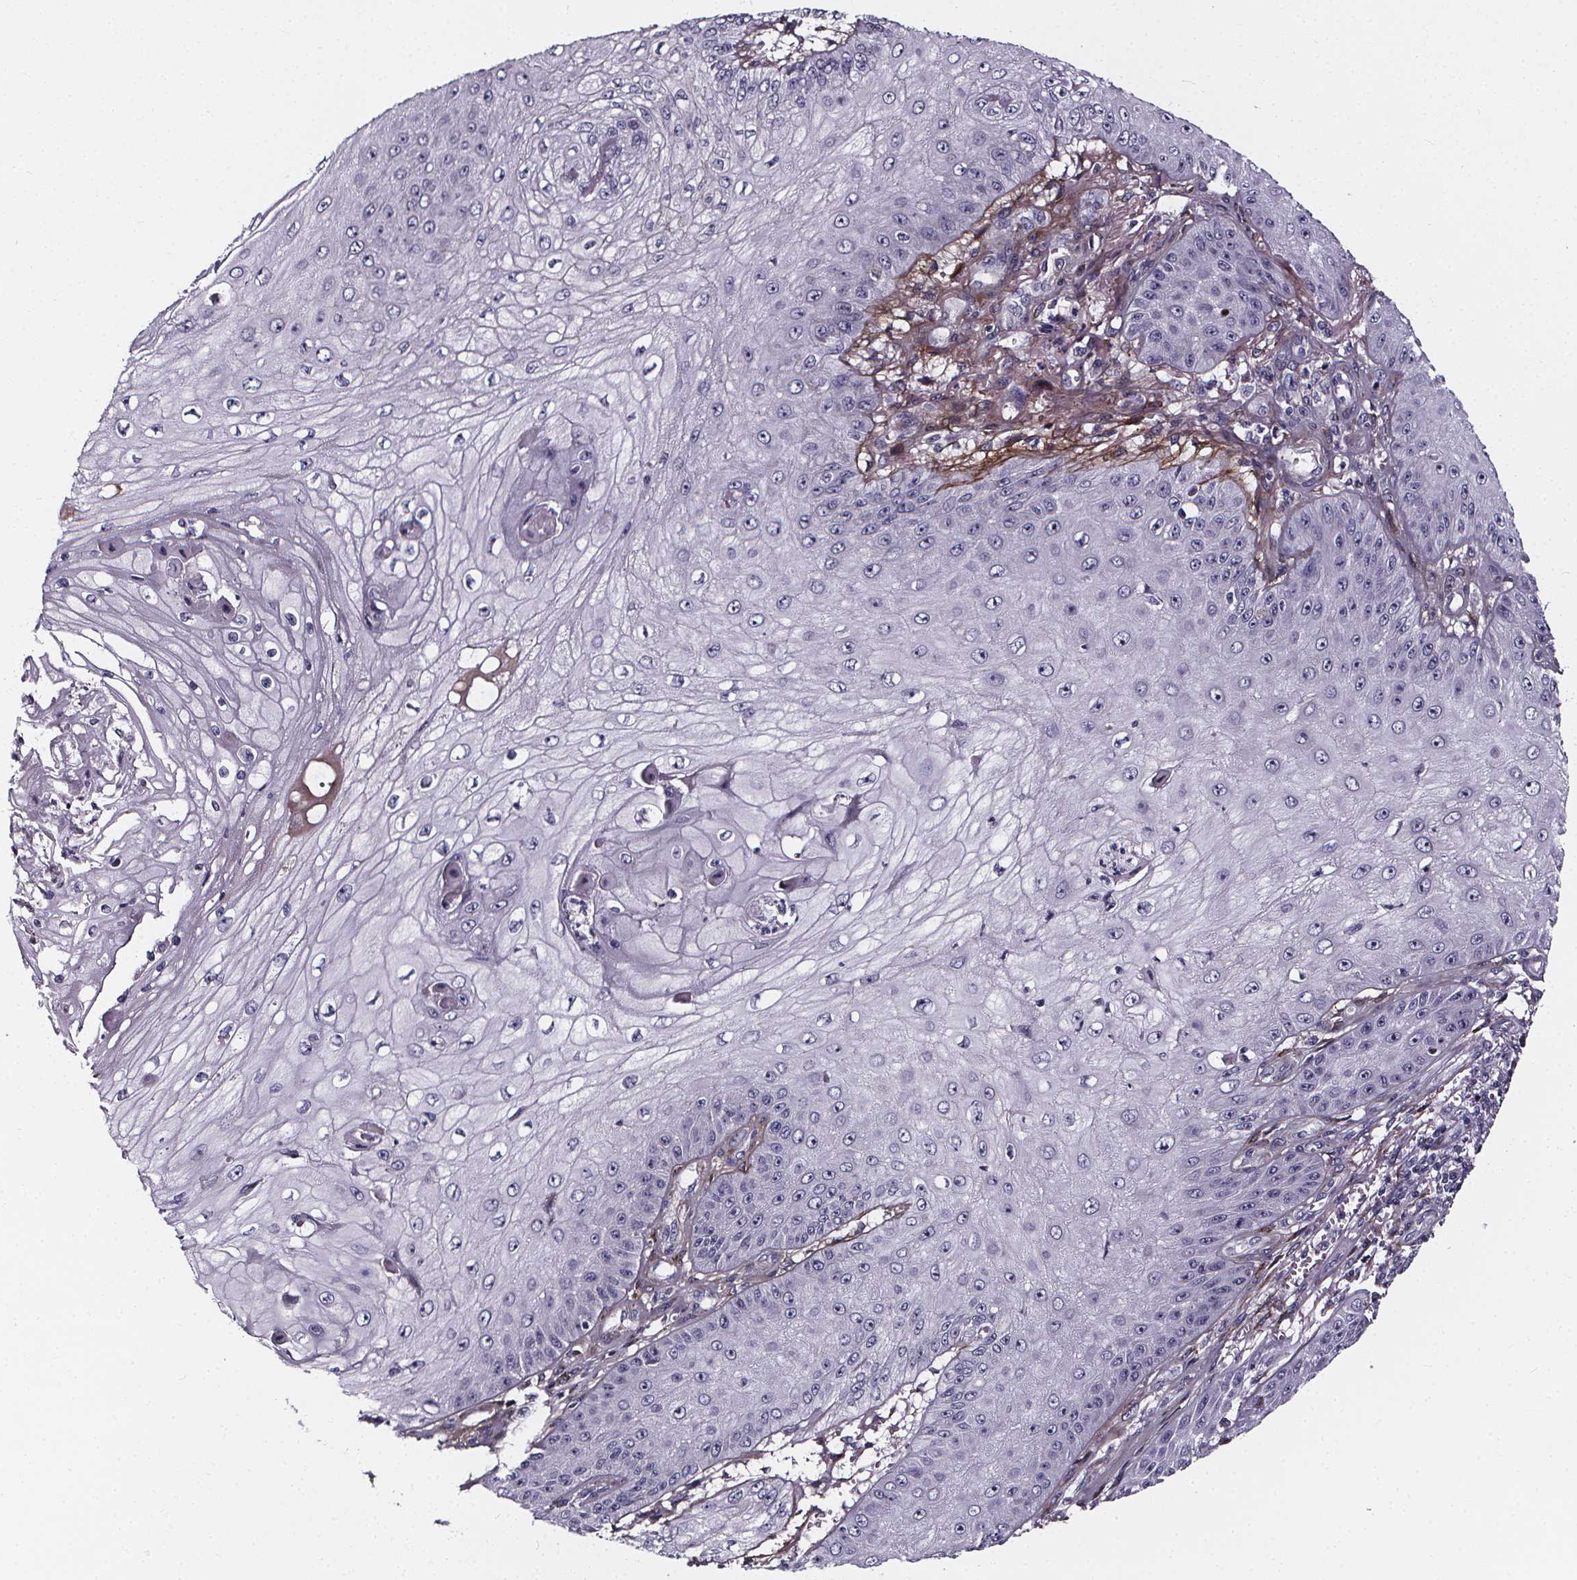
{"staining": {"intensity": "negative", "quantity": "none", "location": "none"}, "tissue": "skin cancer", "cell_type": "Tumor cells", "image_type": "cancer", "snomed": [{"axis": "morphology", "description": "Squamous cell carcinoma, NOS"}, {"axis": "topography", "description": "Skin"}], "caption": "Micrograph shows no significant protein positivity in tumor cells of squamous cell carcinoma (skin). (DAB (3,3'-diaminobenzidine) IHC, high magnification).", "gene": "AEBP1", "patient": {"sex": "male", "age": 70}}